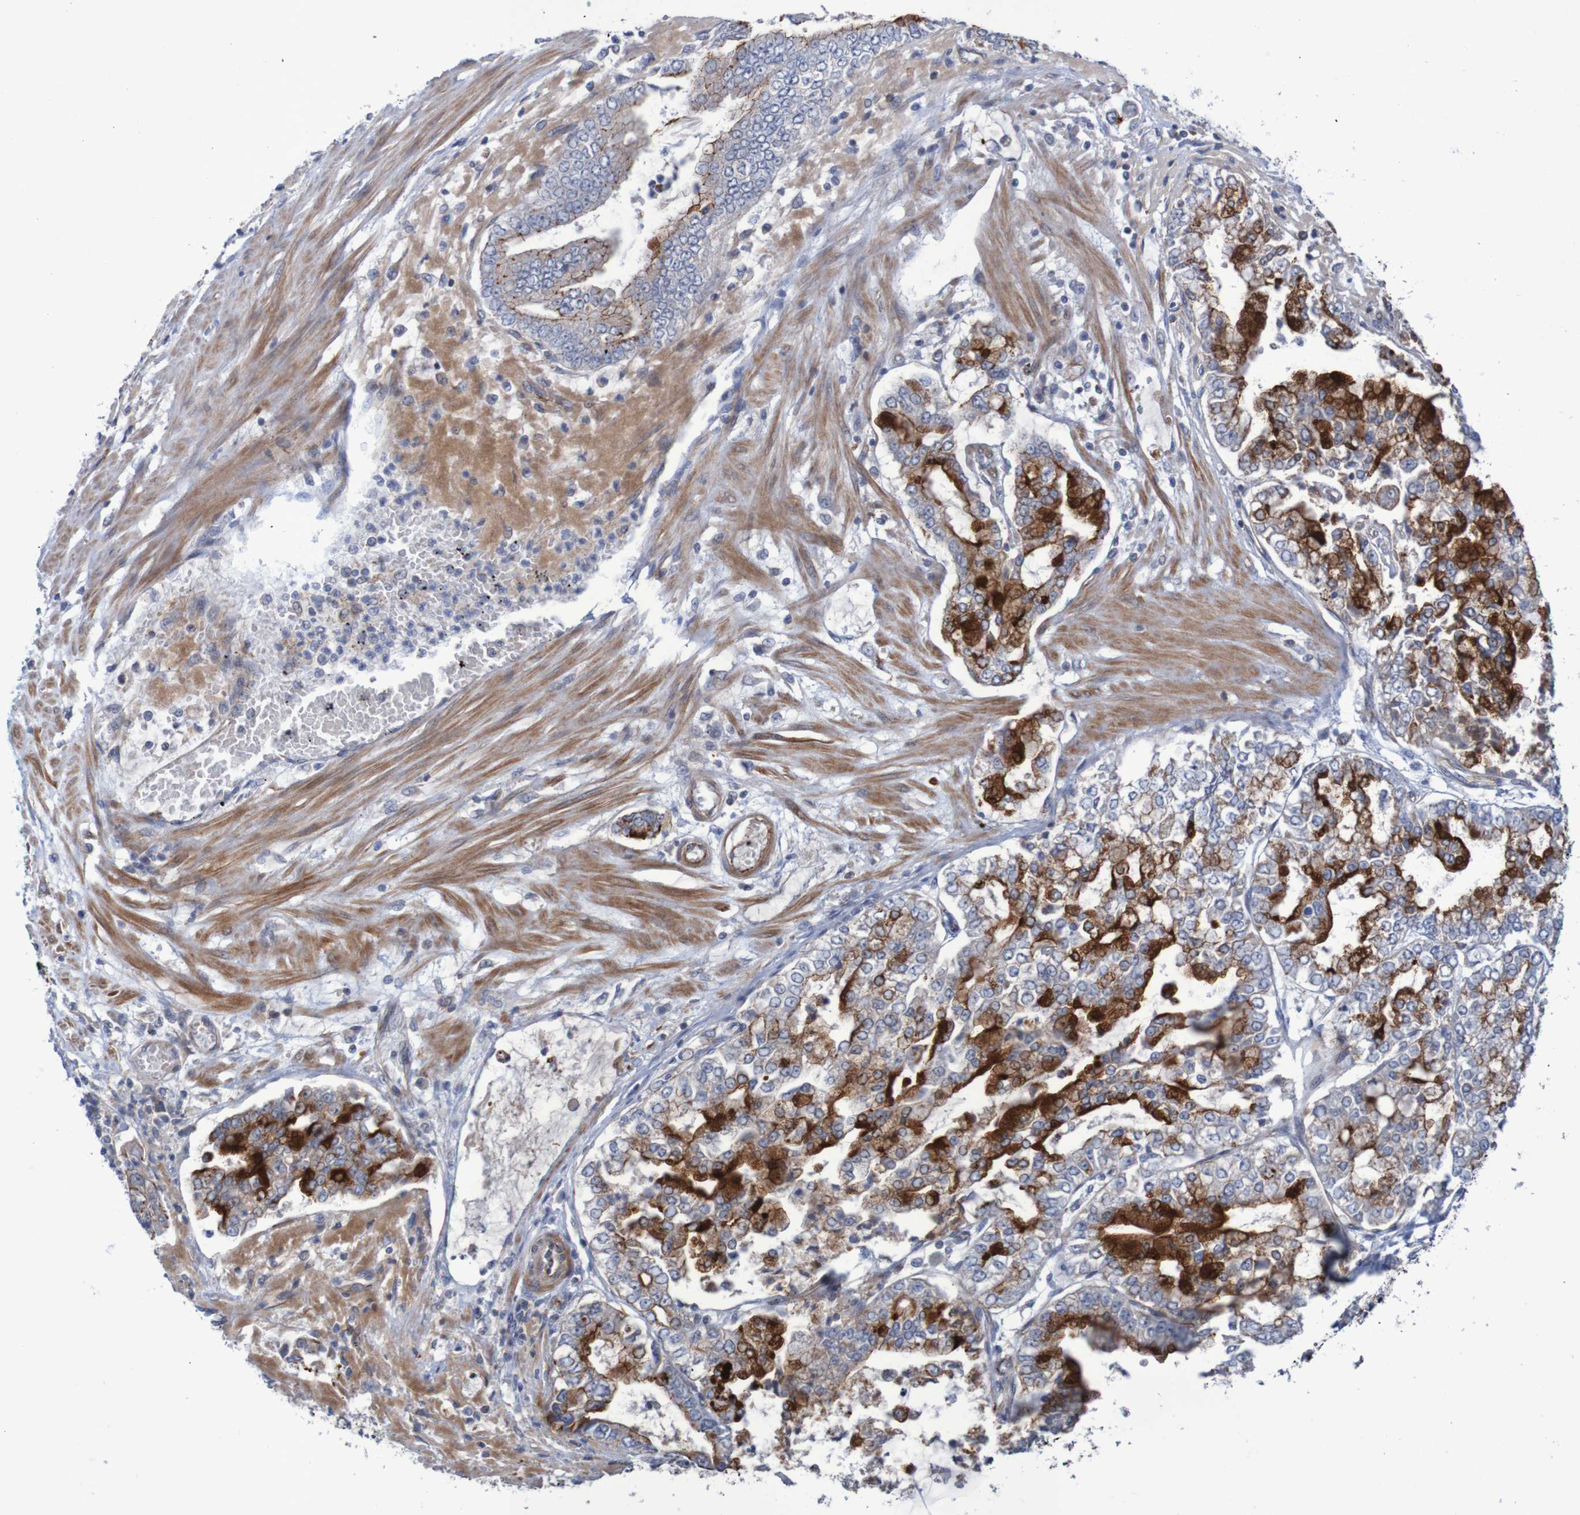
{"staining": {"intensity": "strong", "quantity": ">75%", "location": "cytoplasmic/membranous"}, "tissue": "stomach cancer", "cell_type": "Tumor cells", "image_type": "cancer", "snomed": [{"axis": "morphology", "description": "Adenocarcinoma, NOS"}, {"axis": "topography", "description": "Stomach"}], "caption": "High-power microscopy captured an immunohistochemistry histopathology image of stomach cancer (adenocarcinoma), revealing strong cytoplasmic/membranous staining in approximately >75% of tumor cells. Nuclei are stained in blue.", "gene": "NECTIN2", "patient": {"sex": "male", "age": 76}}